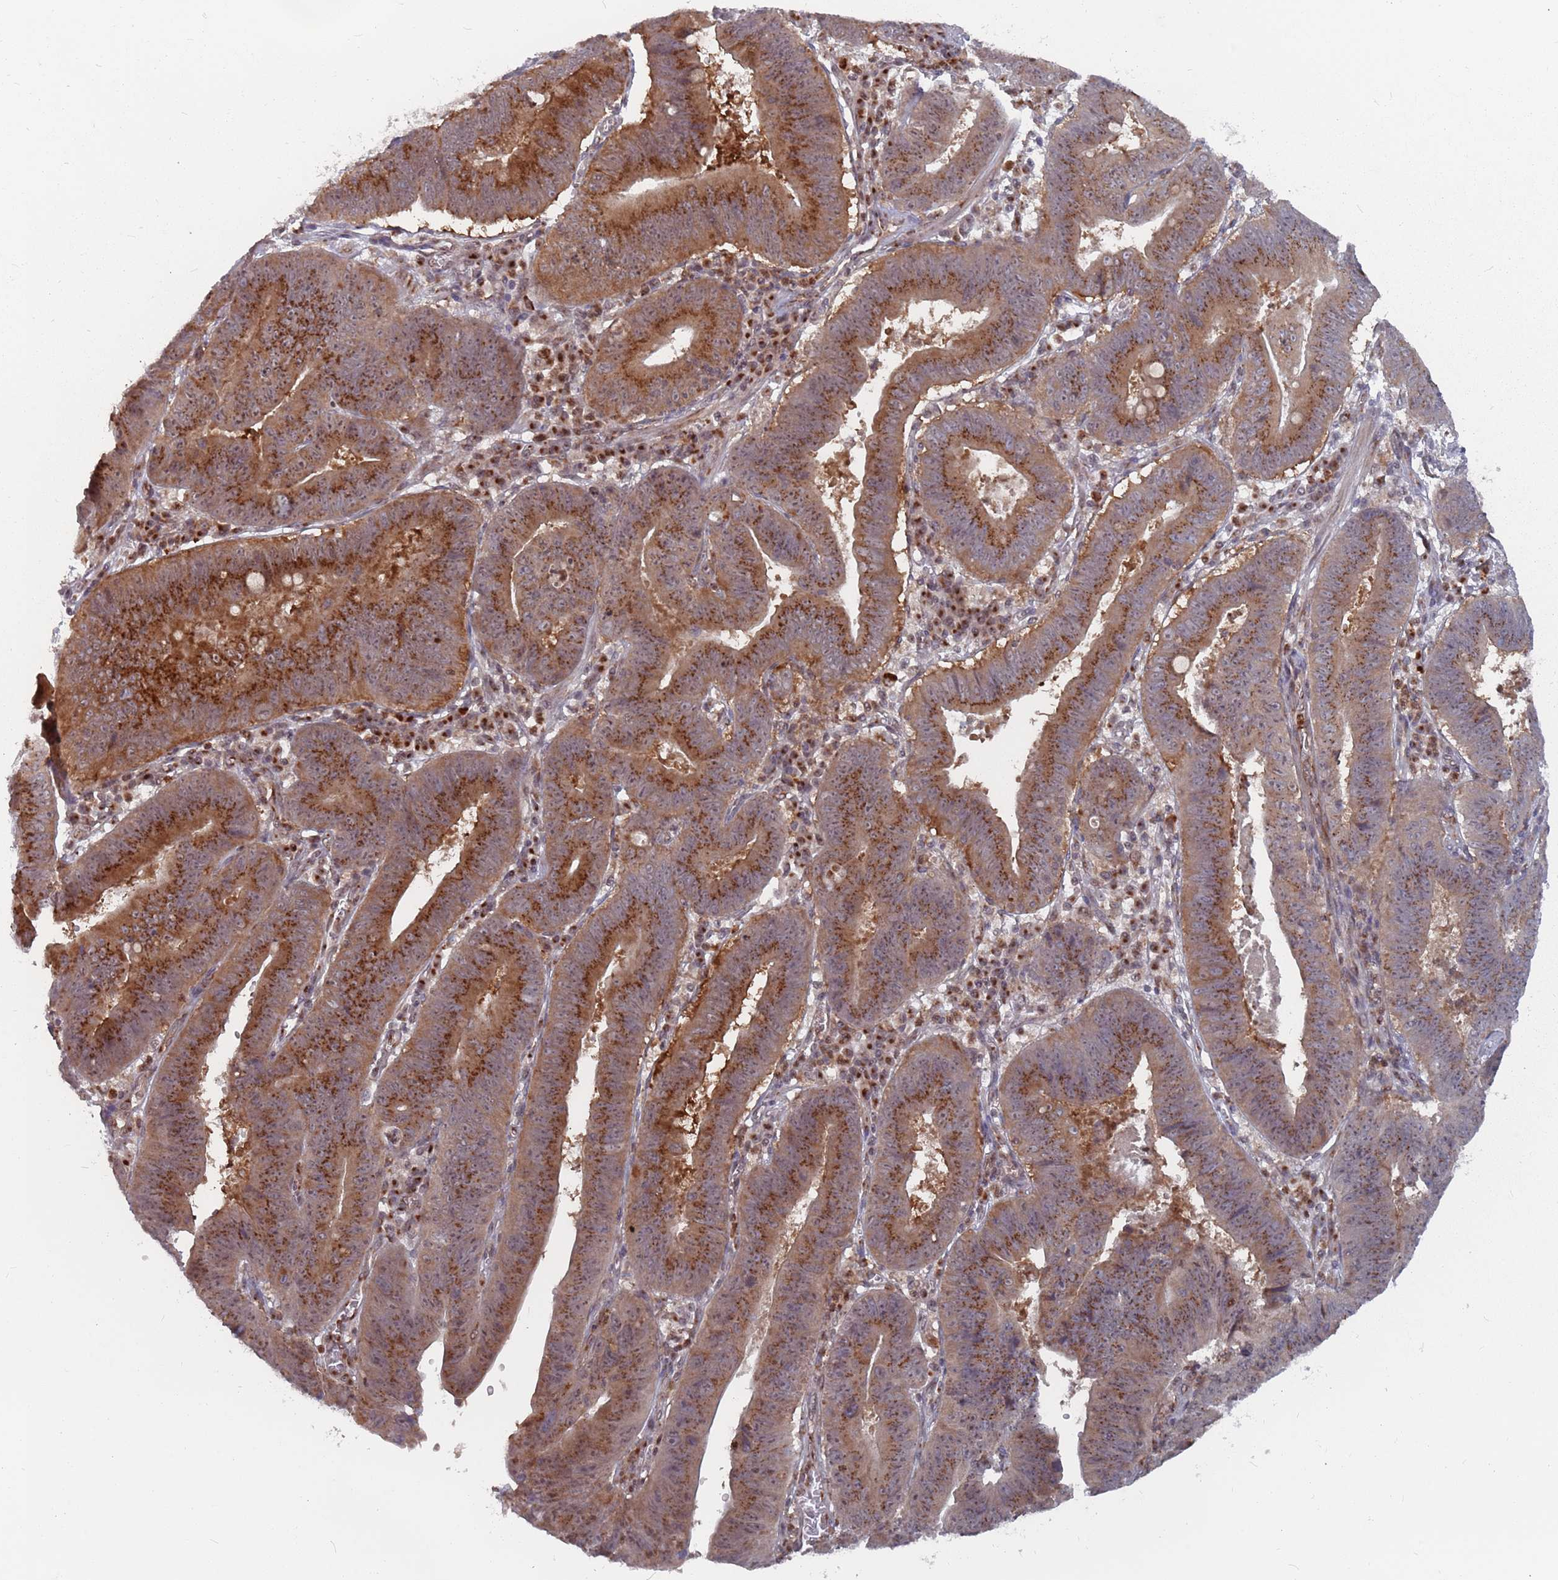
{"staining": {"intensity": "strong", "quantity": ">75%", "location": "cytoplasmic/membranous"}, "tissue": "stomach cancer", "cell_type": "Tumor cells", "image_type": "cancer", "snomed": [{"axis": "morphology", "description": "Adenocarcinoma, NOS"}, {"axis": "topography", "description": "Stomach"}], "caption": "A high amount of strong cytoplasmic/membranous positivity is identified in about >75% of tumor cells in stomach cancer (adenocarcinoma) tissue. (DAB IHC with brightfield microscopy, high magnification).", "gene": "FMO4", "patient": {"sex": "male", "age": 59}}